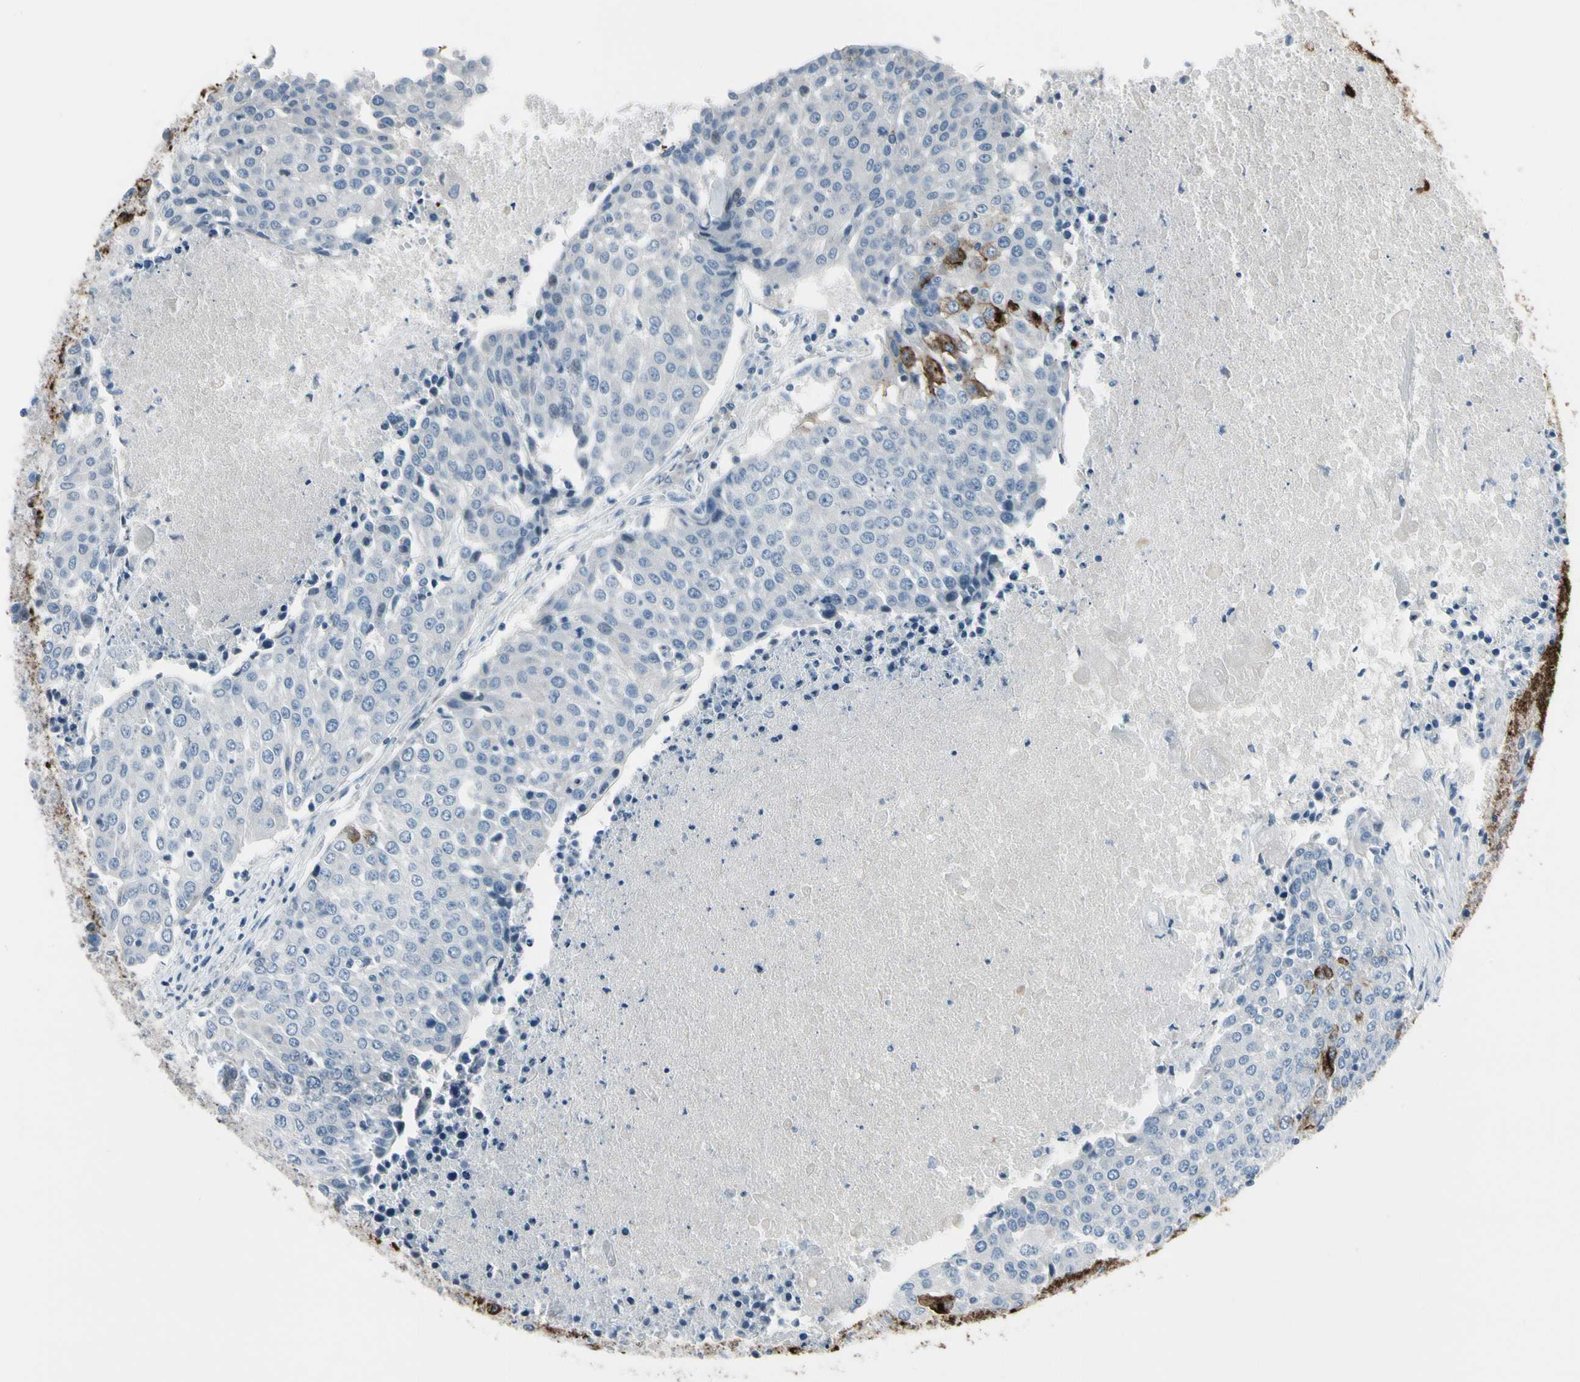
{"staining": {"intensity": "negative", "quantity": "none", "location": "none"}, "tissue": "urothelial cancer", "cell_type": "Tumor cells", "image_type": "cancer", "snomed": [{"axis": "morphology", "description": "Urothelial carcinoma, High grade"}, {"axis": "topography", "description": "Urinary bladder"}], "caption": "Tumor cells show no significant expression in urothelial cancer.", "gene": "PIGR", "patient": {"sex": "female", "age": 85}}